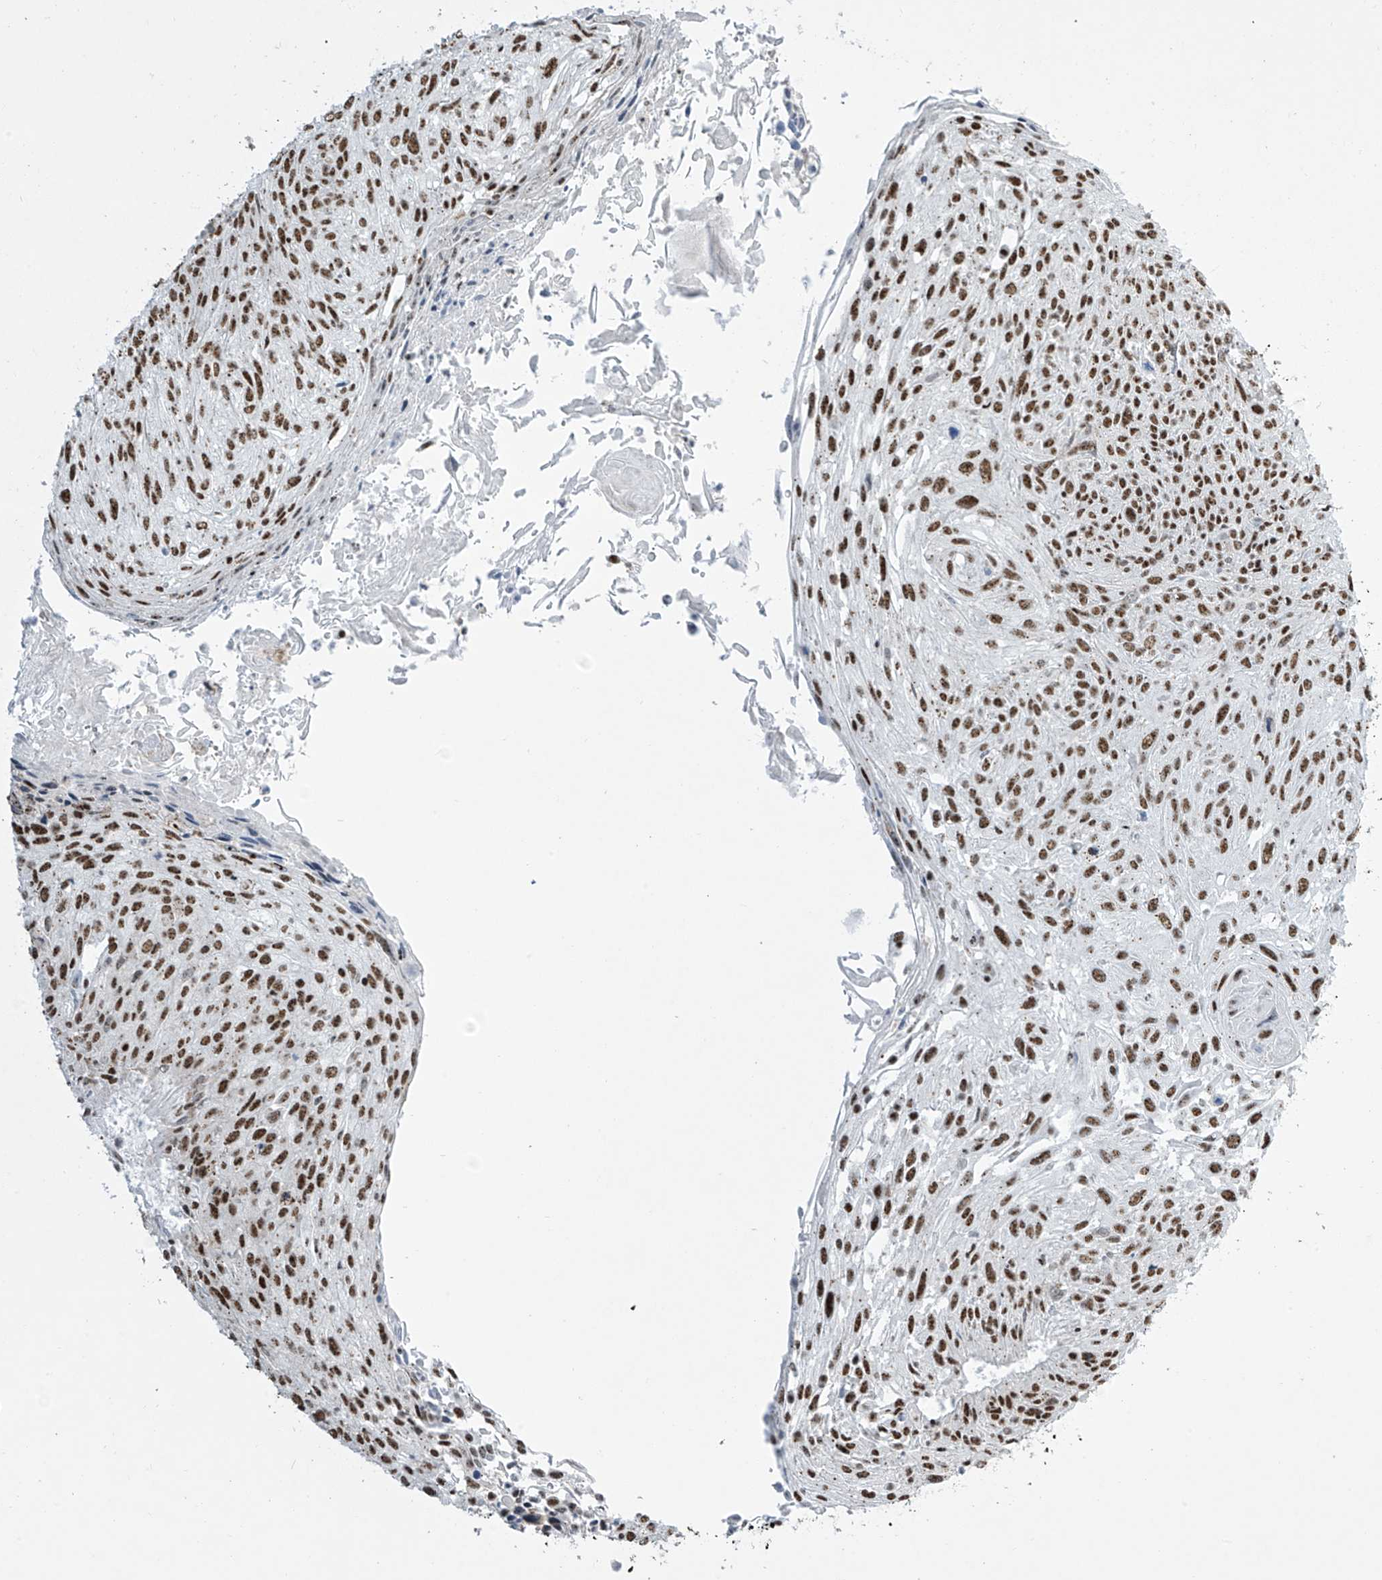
{"staining": {"intensity": "moderate", "quantity": ">75%", "location": "nuclear"}, "tissue": "cervical cancer", "cell_type": "Tumor cells", "image_type": "cancer", "snomed": [{"axis": "morphology", "description": "Squamous cell carcinoma, NOS"}, {"axis": "topography", "description": "Cervix"}], "caption": "Cervical cancer stained with a brown dye shows moderate nuclear positive positivity in approximately >75% of tumor cells.", "gene": "MS4A6A", "patient": {"sex": "female", "age": 51}}